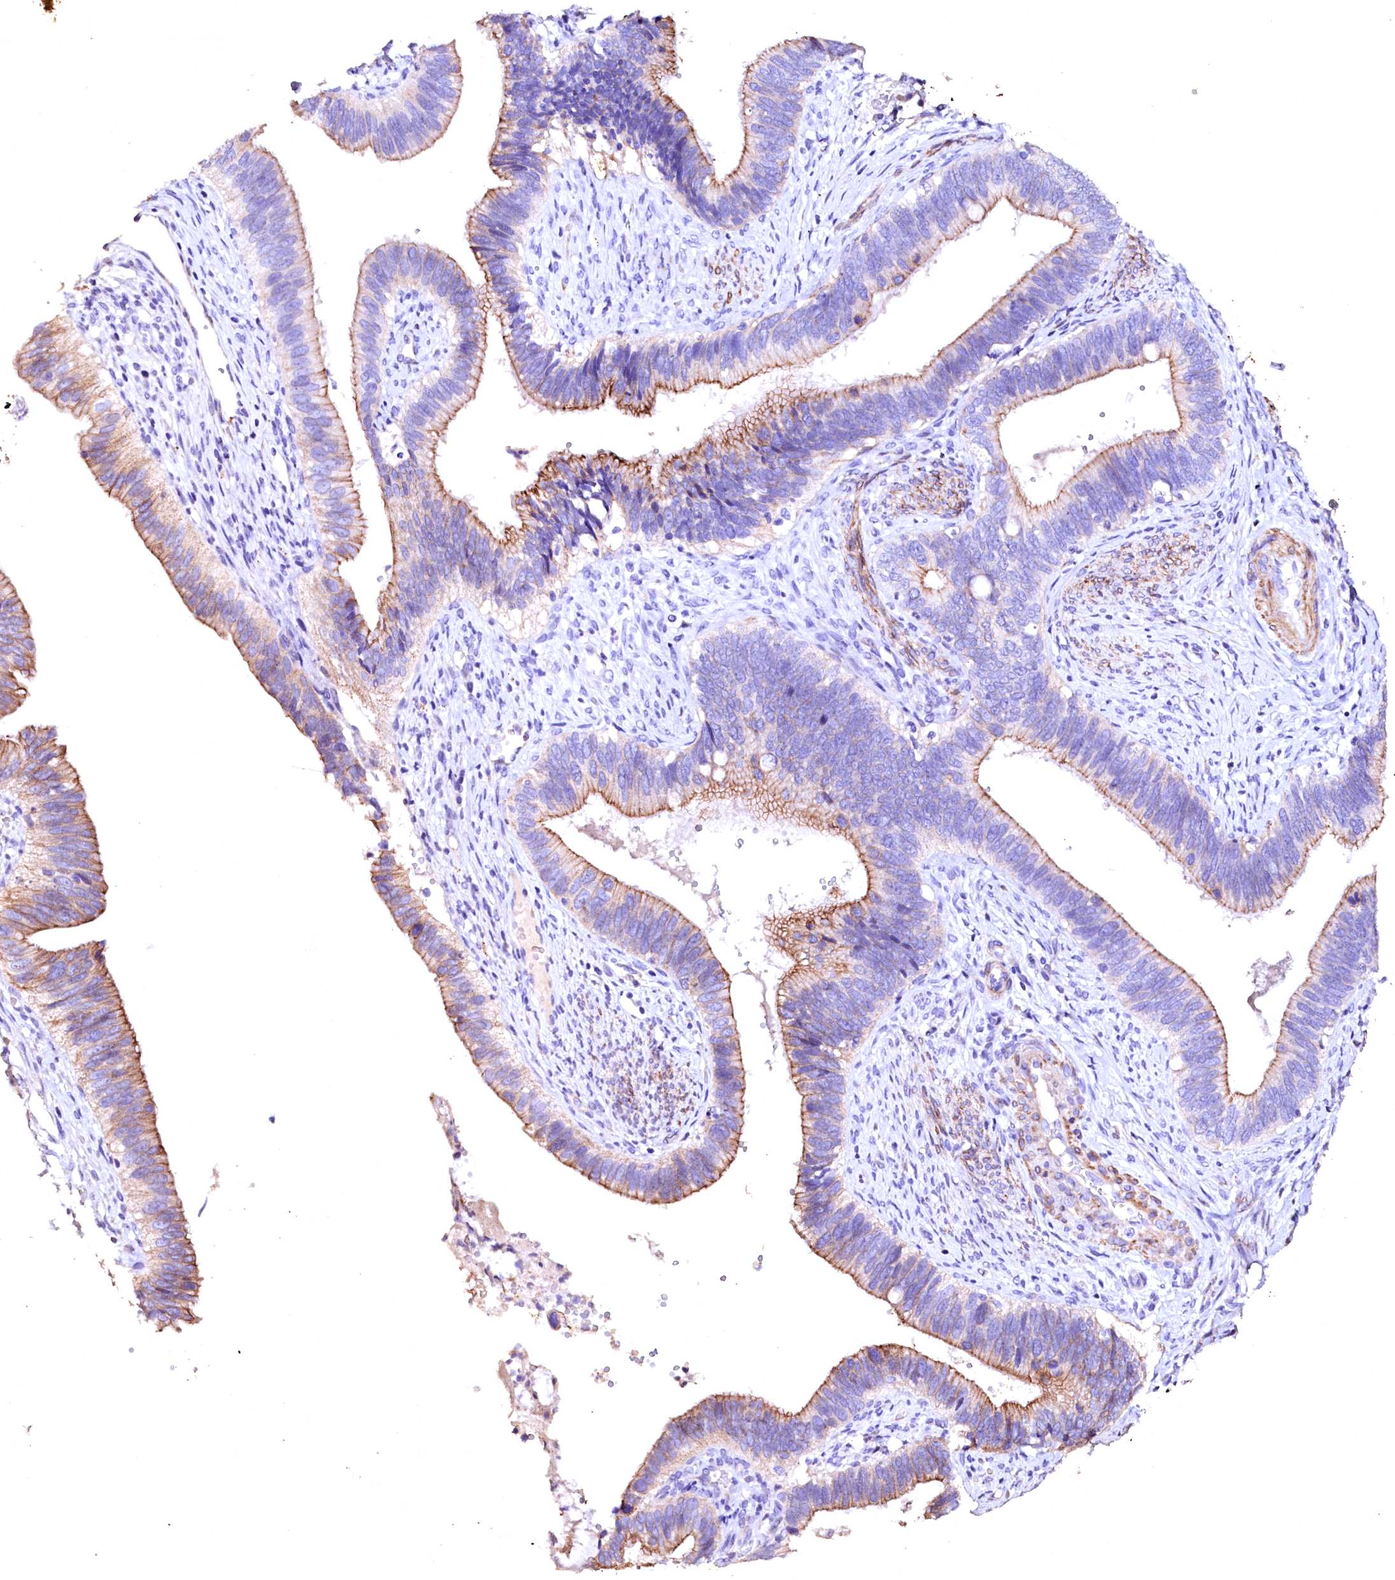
{"staining": {"intensity": "moderate", "quantity": "25%-75%", "location": "cytoplasmic/membranous"}, "tissue": "cervical cancer", "cell_type": "Tumor cells", "image_type": "cancer", "snomed": [{"axis": "morphology", "description": "Adenocarcinoma, NOS"}, {"axis": "topography", "description": "Cervix"}], "caption": "A medium amount of moderate cytoplasmic/membranous positivity is seen in about 25%-75% of tumor cells in adenocarcinoma (cervical) tissue. (IHC, brightfield microscopy, high magnification).", "gene": "VPS36", "patient": {"sex": "female", "age": 42}}